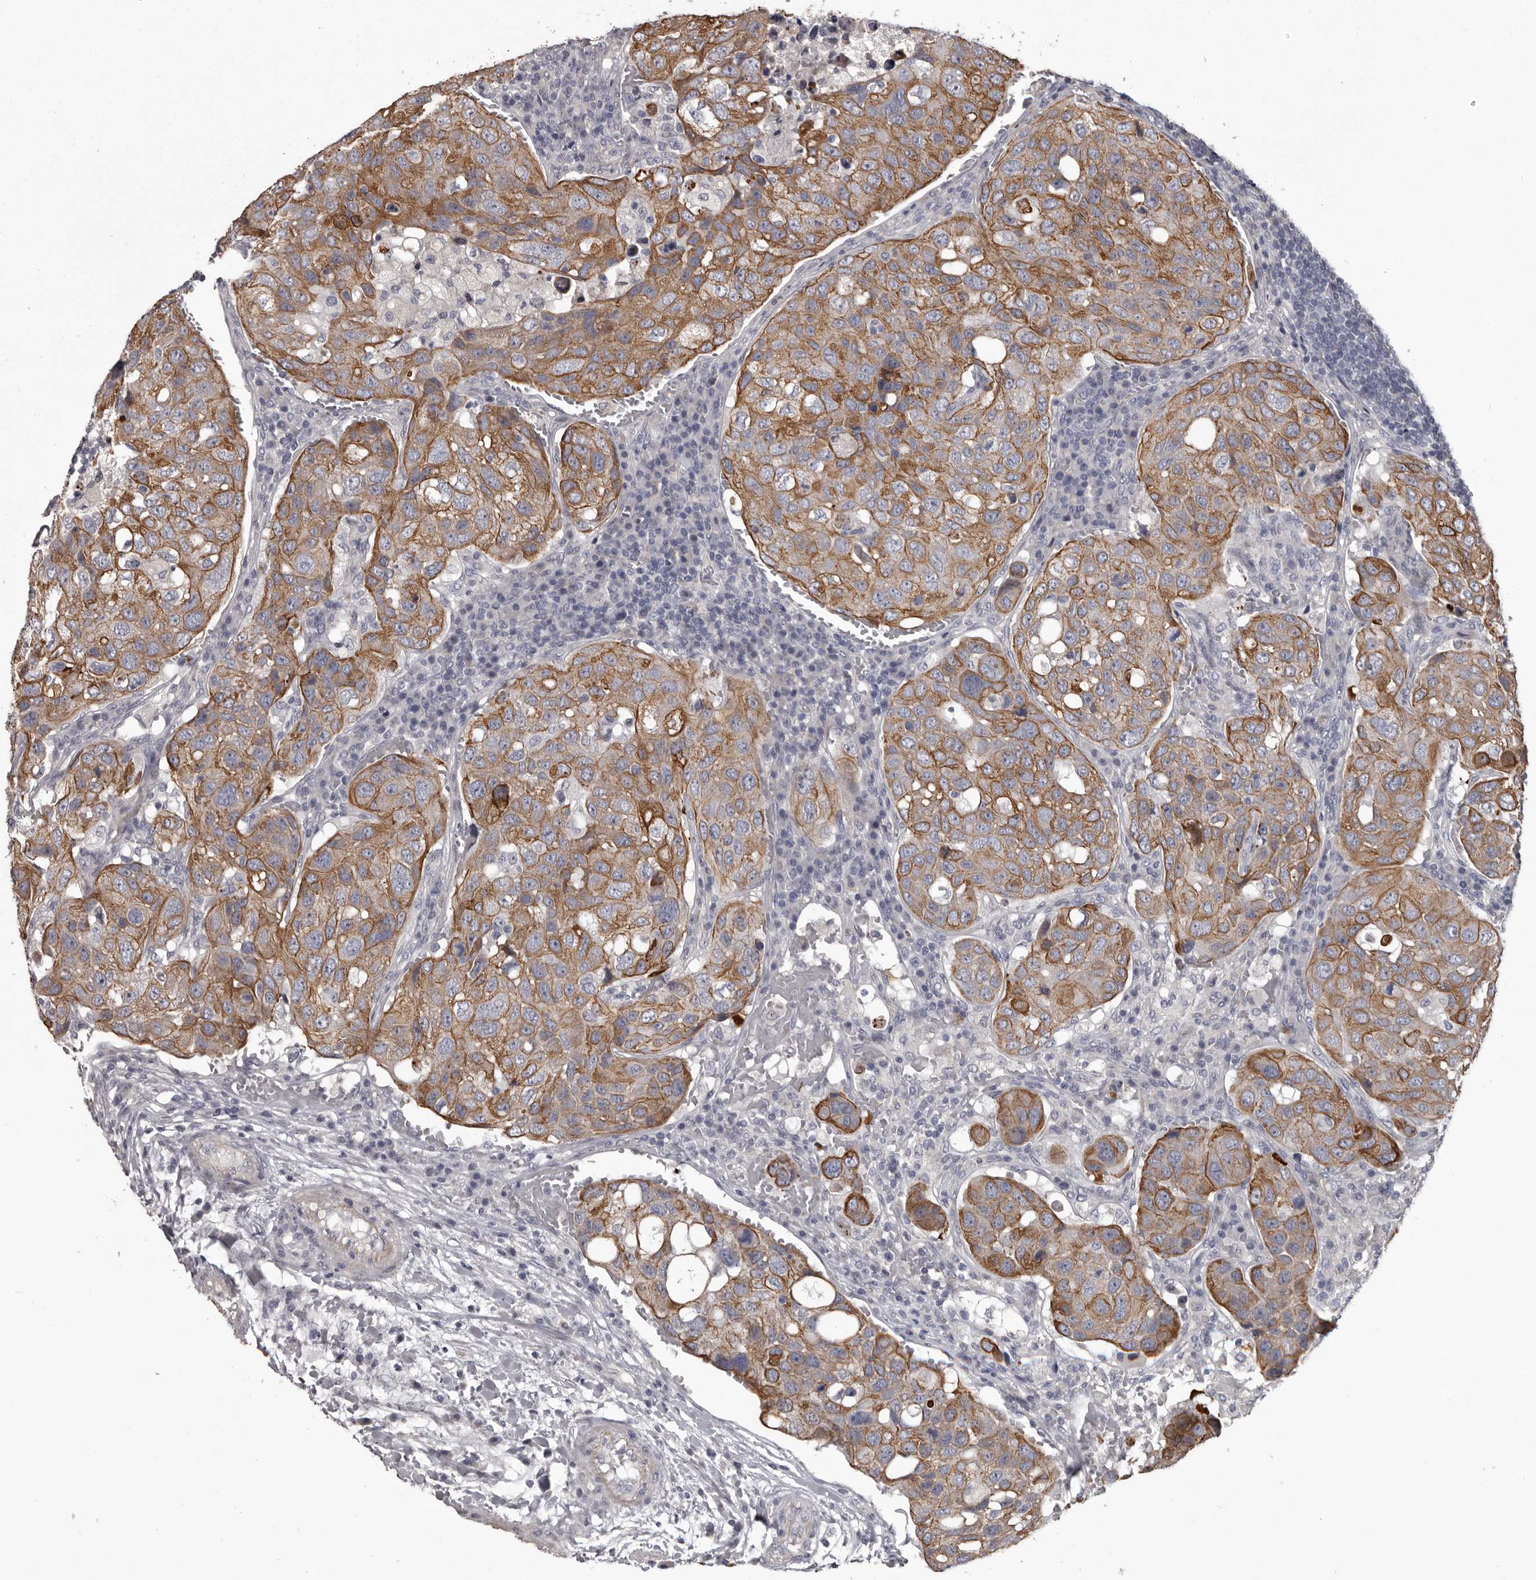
{"staining": {"intensity": "moderate", "quantity": ">75%", "location": "cytoplasmic/membranous"}, "tissue": "urothelial cancer", "cell_type": "Tumor cells", "image_type": "cancer", "snomed": [{"axis": "morphology", "description": "Urothelial carcinoma, High grade"}, {"axis": "topography", "description": "Lymph node"}, {"axis": "topography", "description": "Urinary bladder"}], "caption": "Protein expression analysis of human high-grade urothelial carcinoma reveals moderate cytoplasmic/membranous expression in about >75% of tumor cells. (IHC, brightfield microscopy, high magnification).", "gene": "LPAR6", "patient": {"sex": "male", "age": 51}}